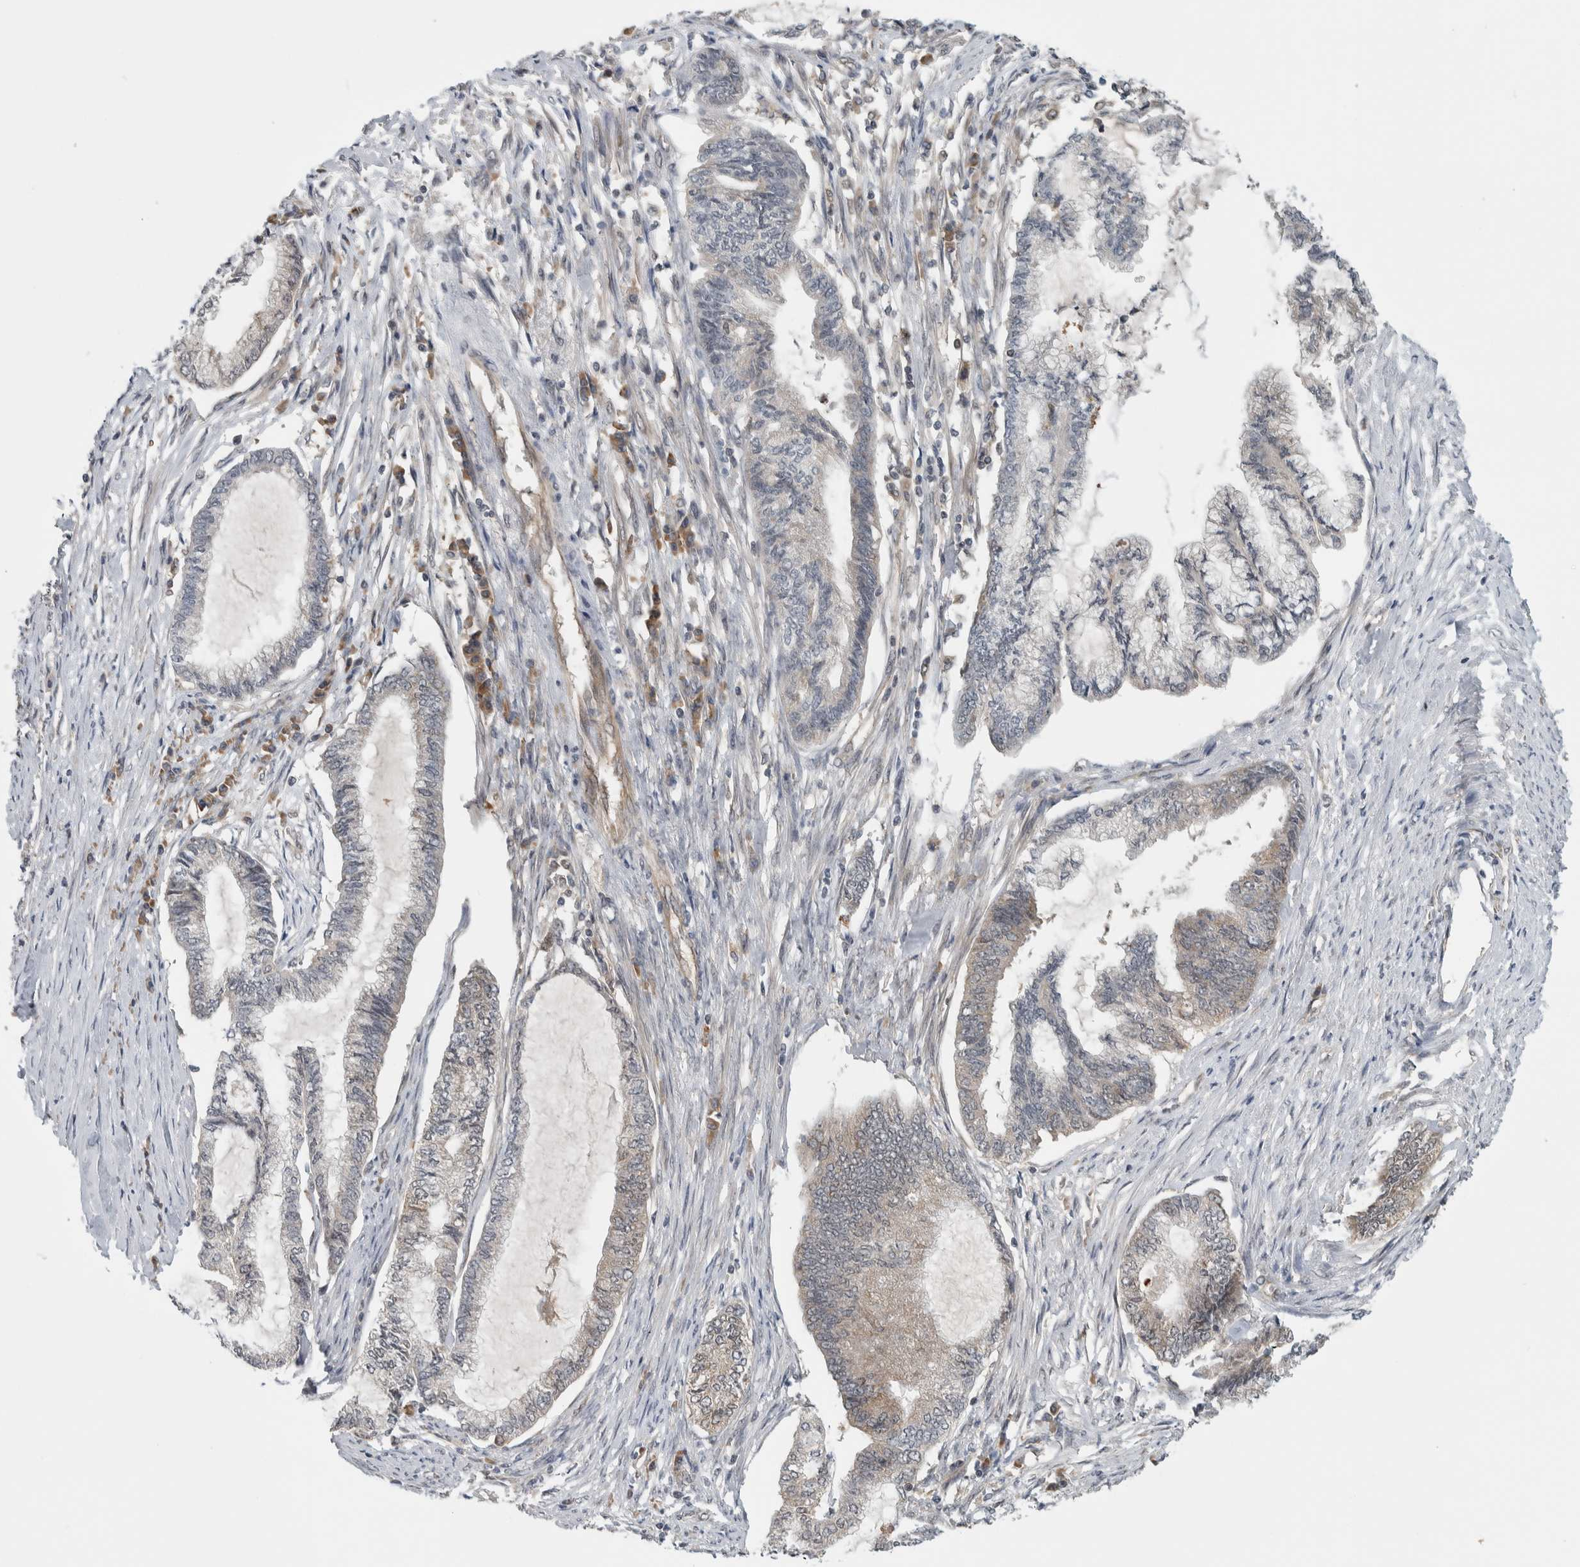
{"staining": {"intensity": "weak", "quantity": "<25%", "location": "cytoplasmic/membranous"}, "tissue": "endometrial cancer", "cell_type": "Tumor cells", "image_type": "cancer", "snomed": [{"axis": "morphology", "description": "Adenocarcinoma, NOS"}, {"axis": "topography", "description": "Endometrium"}], "caption": "Immunohistochemical staining of human endometrial cancer shows no significant staining in tumor cells. Brightfield microscopy of immunohistochemistry (IHC) stained with DAB (brown) and hematoxylin (blue), captured at high magnification.", "gene": "CCDC43", "patient": {"sex": "female", "age": 86}}